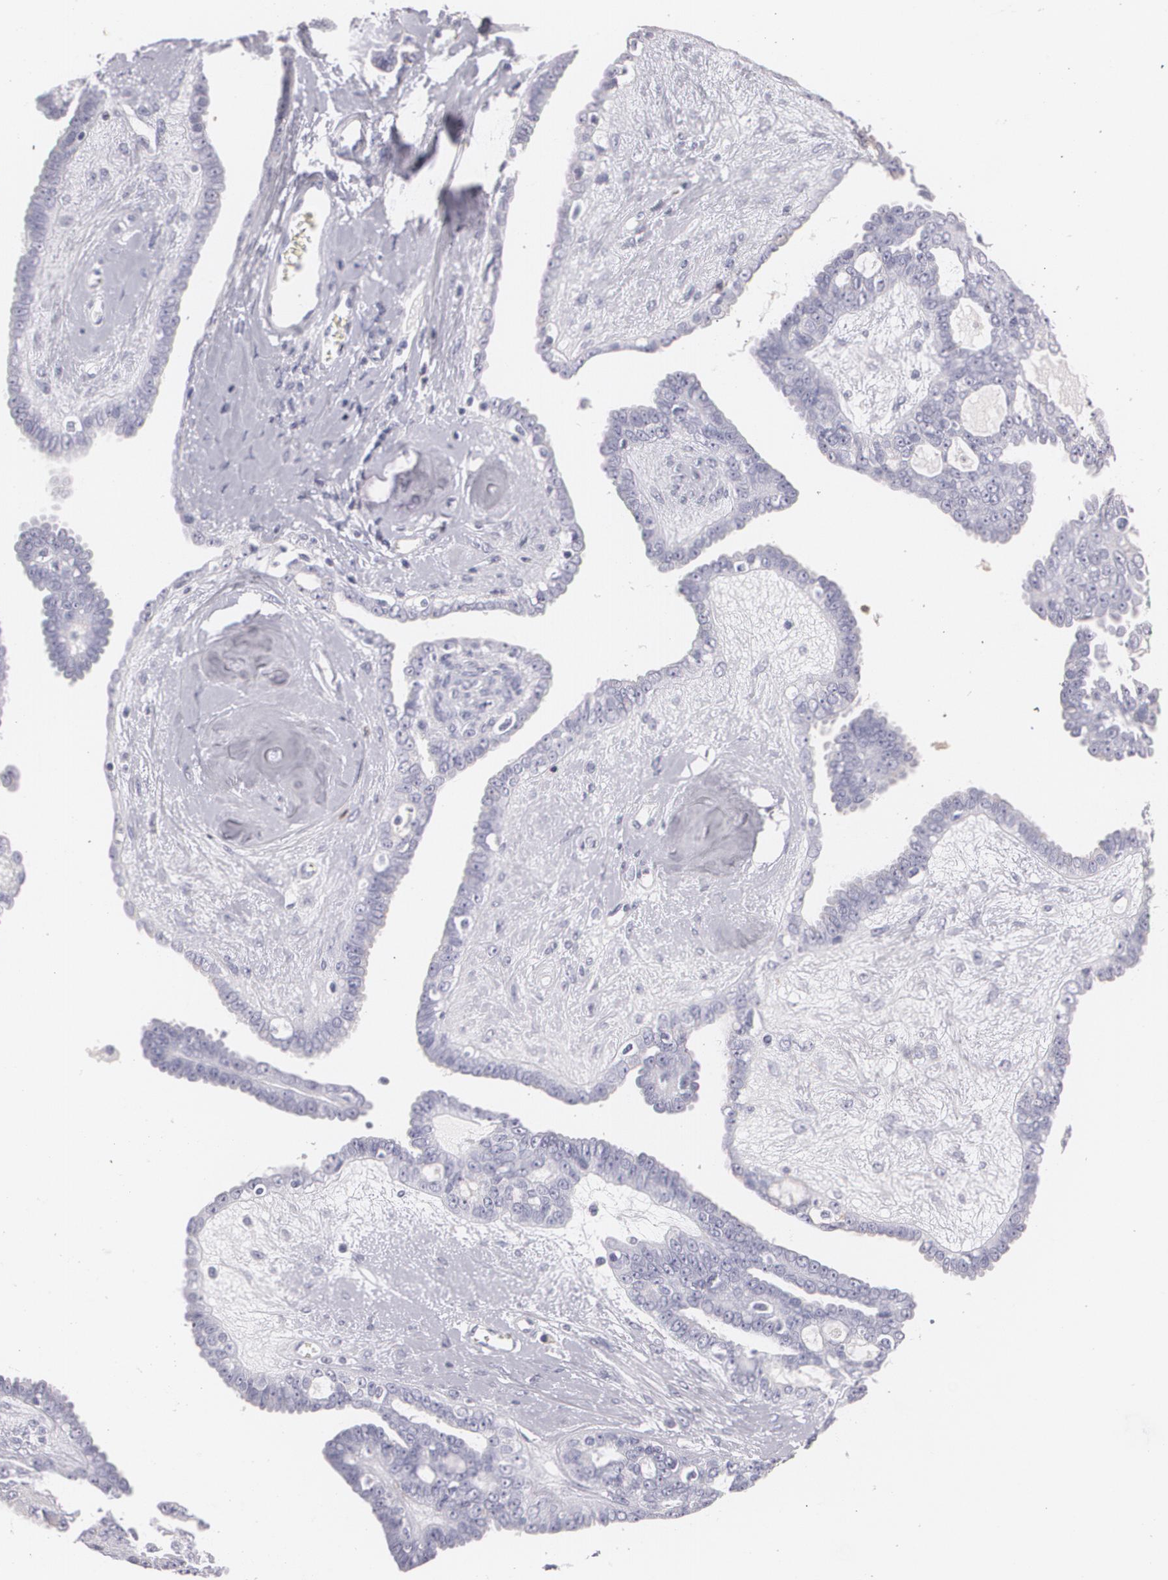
{"staining": {"intensity": "negative", "quantity": "none", "location": "none"}, "tissue": "ovarian cancer", "cell_type": "Tumor cells", "image_type": "cancer", "snomed": [{"axis": "morphology", "description": "Cystadenocarcinoma, serous, NOS"}, {"axis": "topography", "description": "Ovary"}], "caption": "Immunohistochemical staining of human ovarian cancer exhibits no significant staining in tumor cells. (DAB (3,3'-diaminobenzidine) IHC visualized using brightfield microscopy, high magnification).", "gene": "NGFR", "patient": {"sex": "female", "age": 71}}